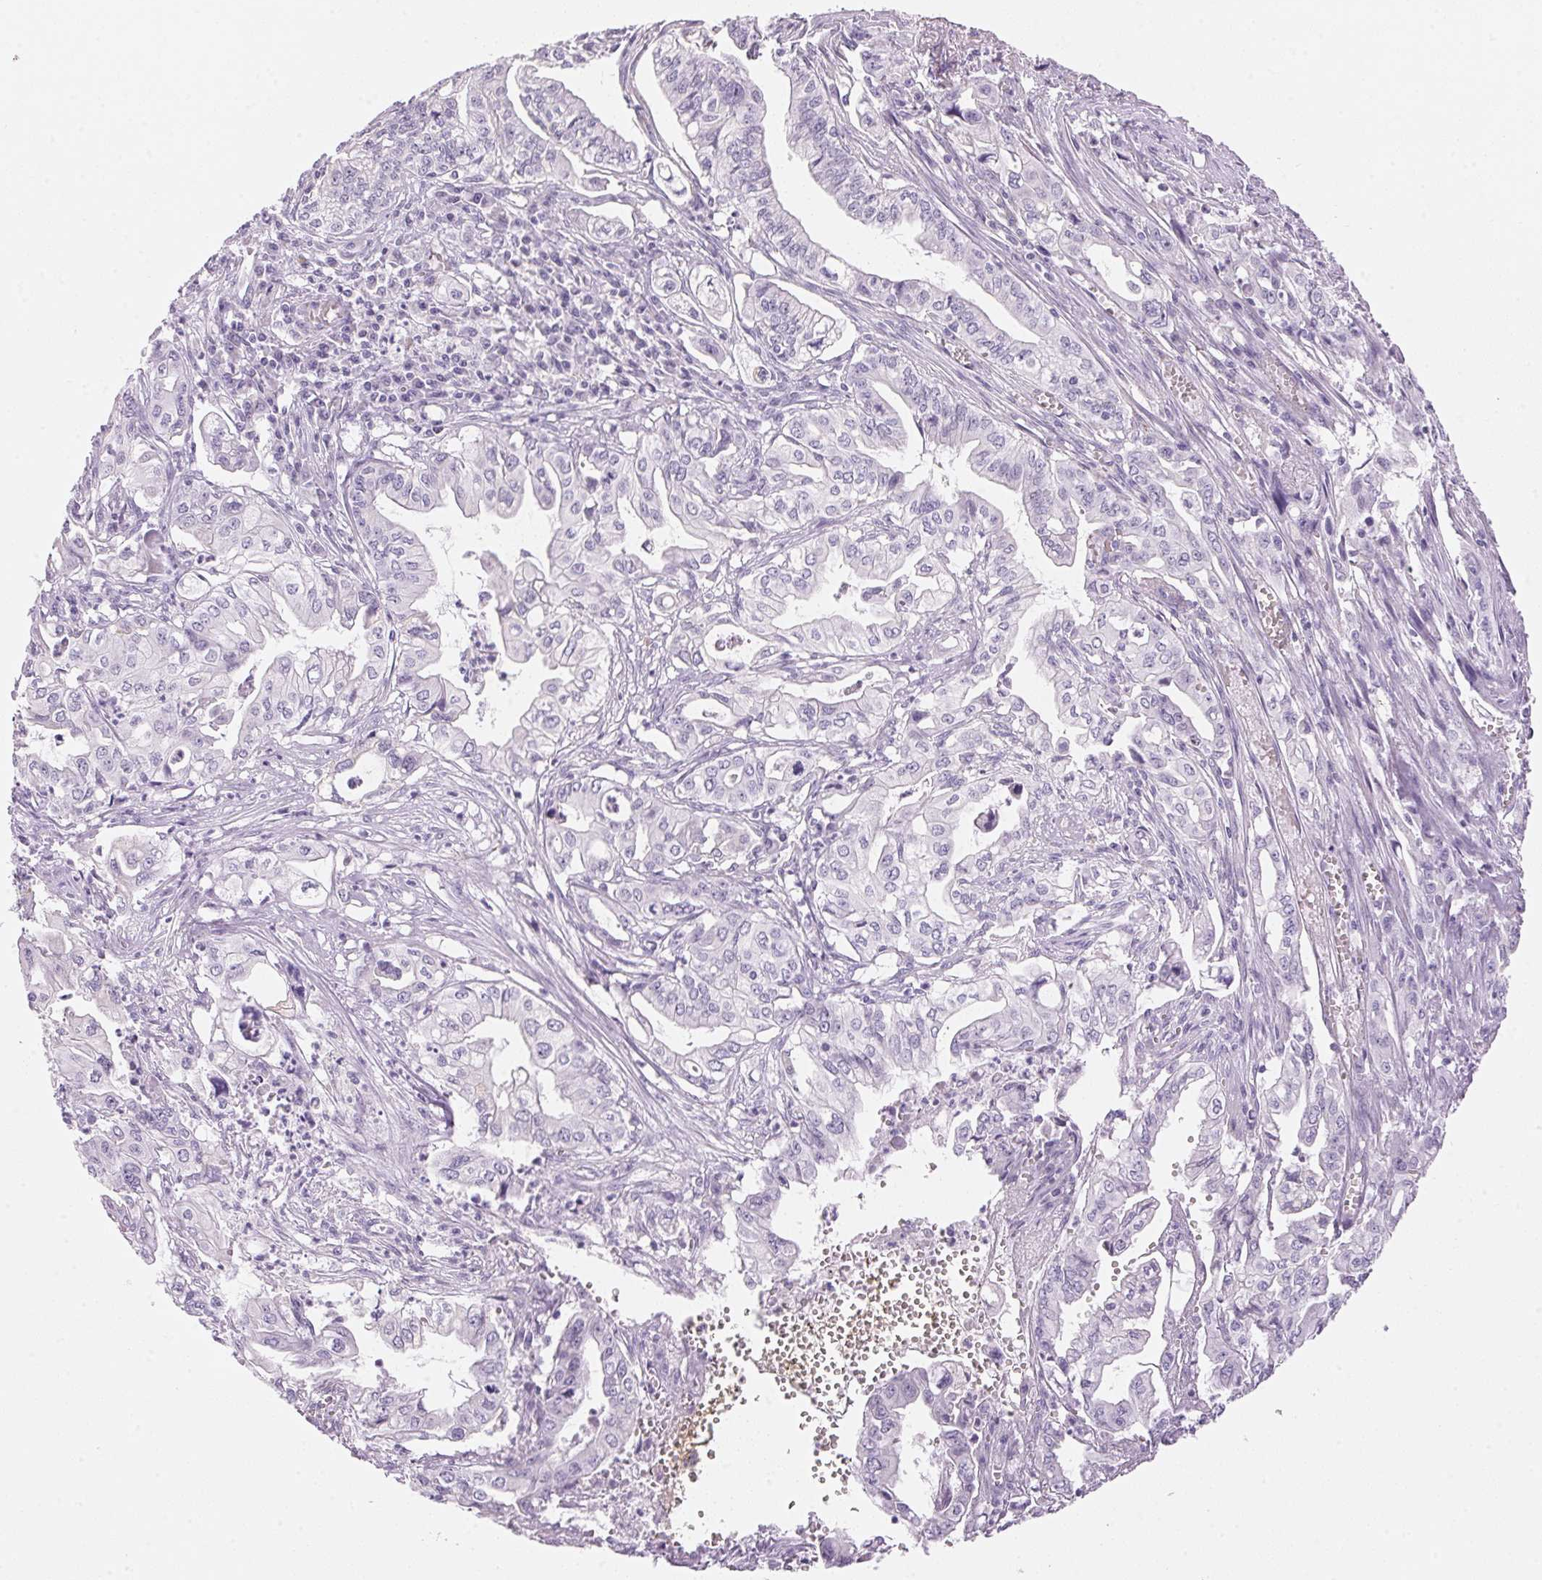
{"staining": {"intensity": "negative", "quantity": "none", "location": "none"}, "tissue": "pancreatic cancer", "cell_type": "Tumor cells", "image_type": "cancer", "snomed": [{"axis": "morphology", "description": "Adenocarcinoma, NOS"}, {"axis": "topography", "description": "Pancreas"}], "caption": "This is a histopathology image of immunohistochemistry staining of adenocarcinoma (pancreatic), which shows no expression in tumor cells.", "gene": "CYP11B1", "patient": {"sex": "male", "age": 68}}